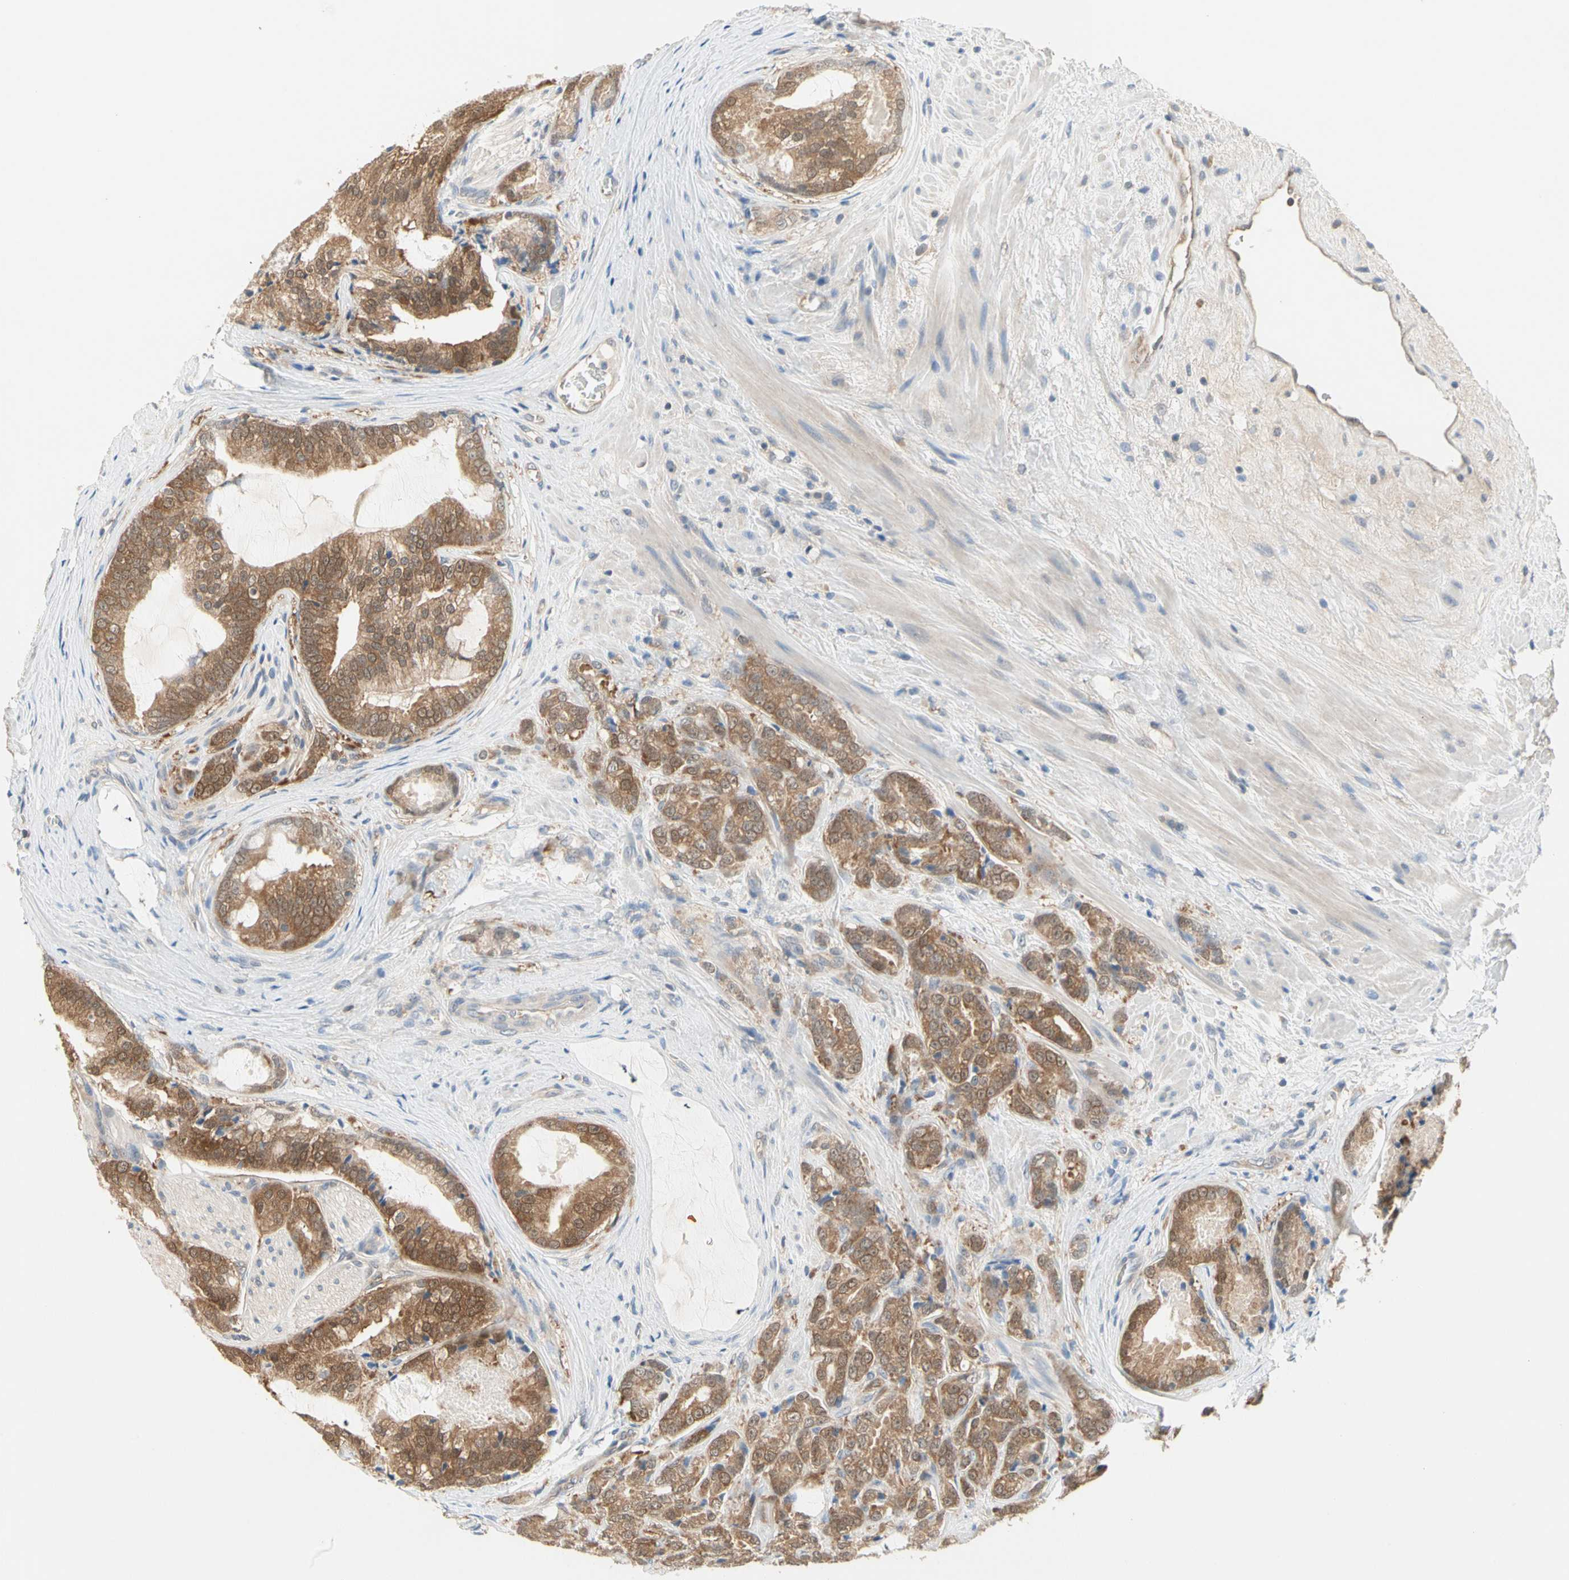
{"staining": {"intensity": "strong", "quantity": ">75%", "location": "cytoplasmic/membranous"}, "tissue": "prostate cancer", "cell_type": "Tumor cells", "image_type": "cancer", "snomed": [{"axis": "morphology", "description": "Adenocarcinoma, Low grade"}, {"axis": "topography", "description": "Prostate"}], "caption": "A brown stain shows strong cytoplasmic/membranous positivity of a protein in prostate cancer tumor cells. The staining was performed using DAB, with brown indicating positive protein expression. Nuclei are stained blue with hematoxylin.", "gene": "MPI", "patient": {"sex": "male", "age": 58}}